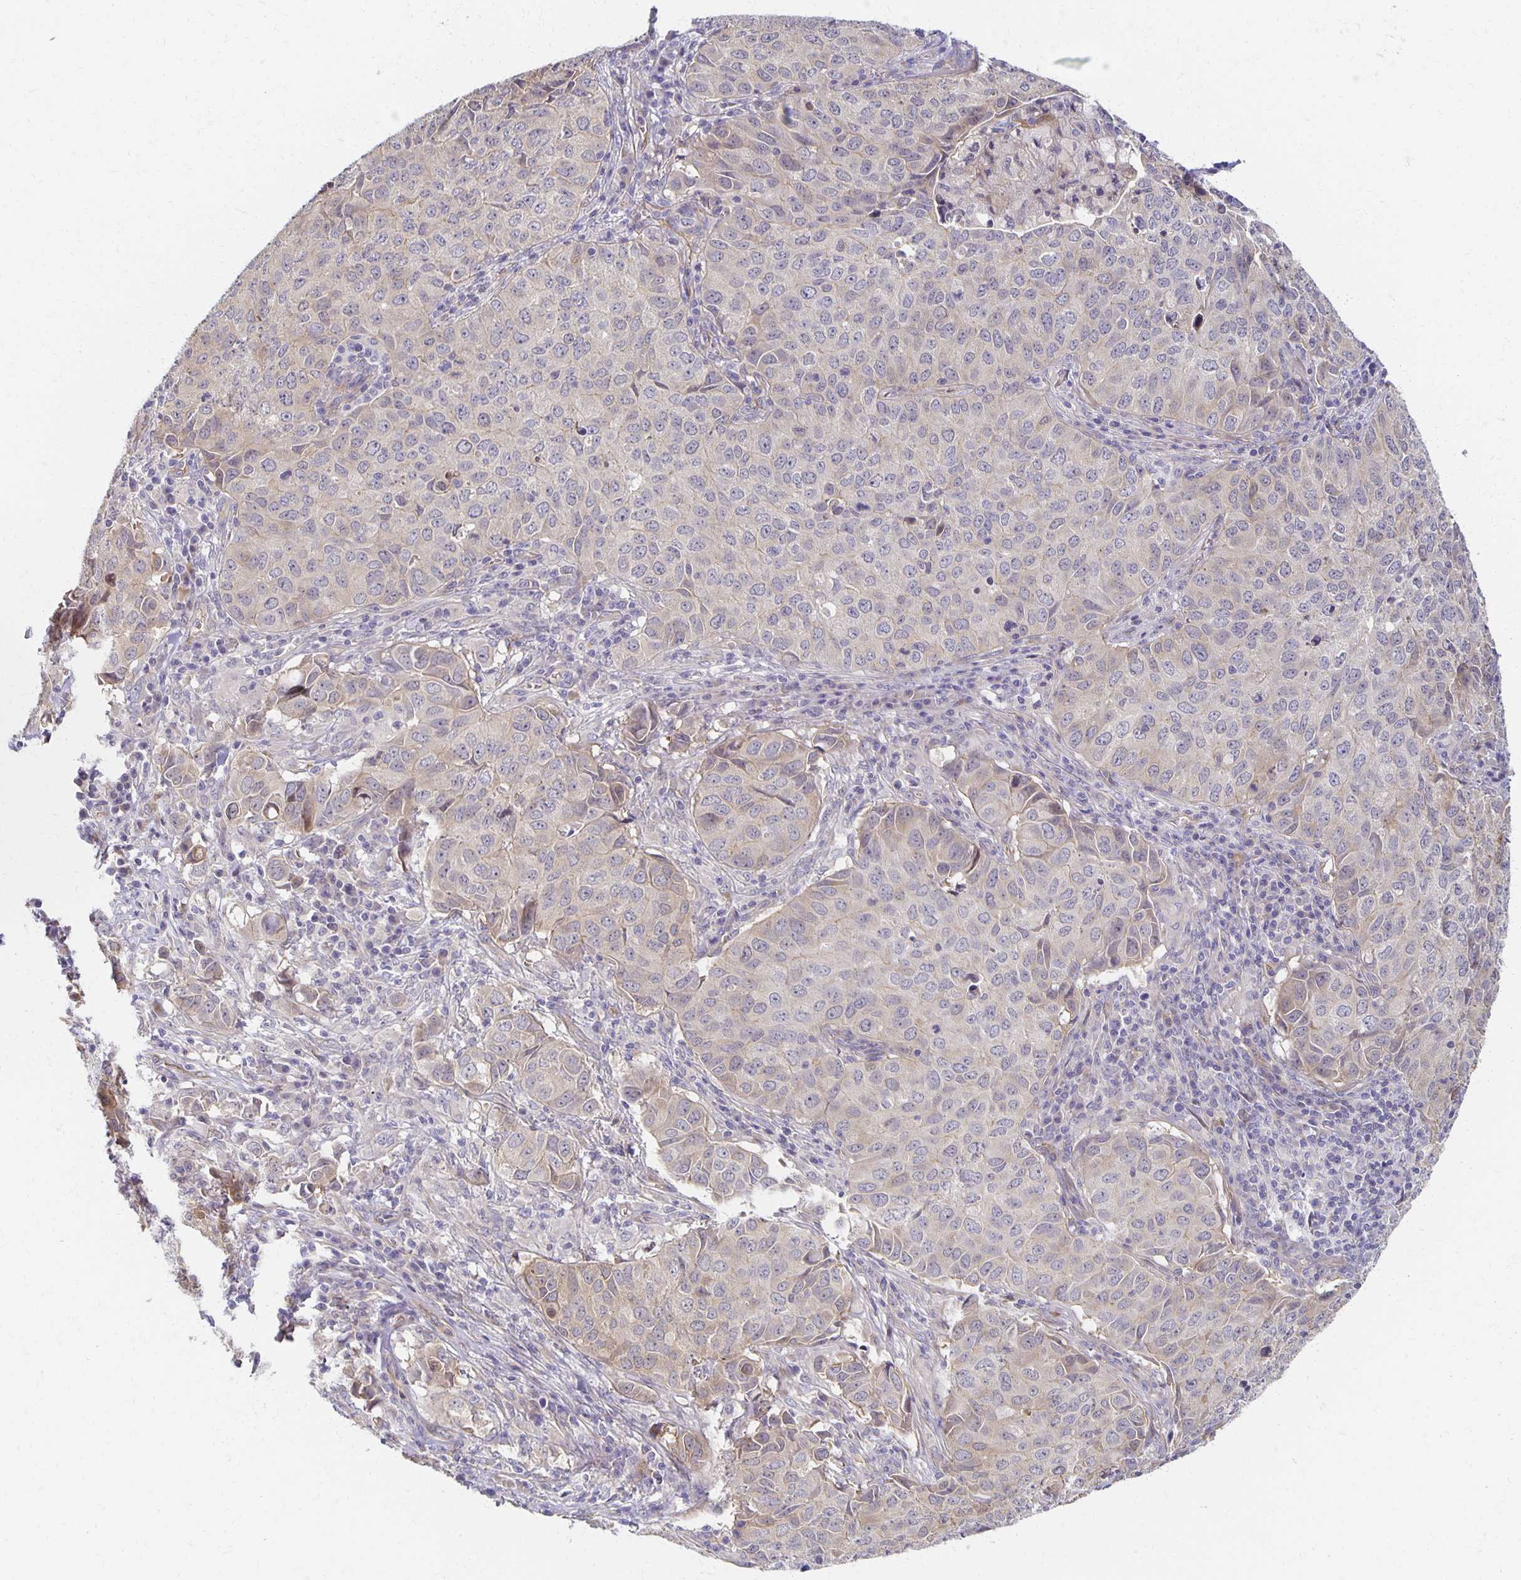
{"staining": {"intensity": "negative", "quantity": "none", "location": "none"}, "tissue": "lung cancer", "cell_type": "Tumor cells", "image_type": "cancer", "snomed": [{"axis": "morphology", "description": "Adenocarcinoma, NOS"}, {"axis": "topography", "description": "Lung"}], "caption": "Image shows no protein staining in tumor cells of adenocarcinoma (lung) tissue.", "gene": "SORL1", "patient": {"sex": "female", "age": 50}}